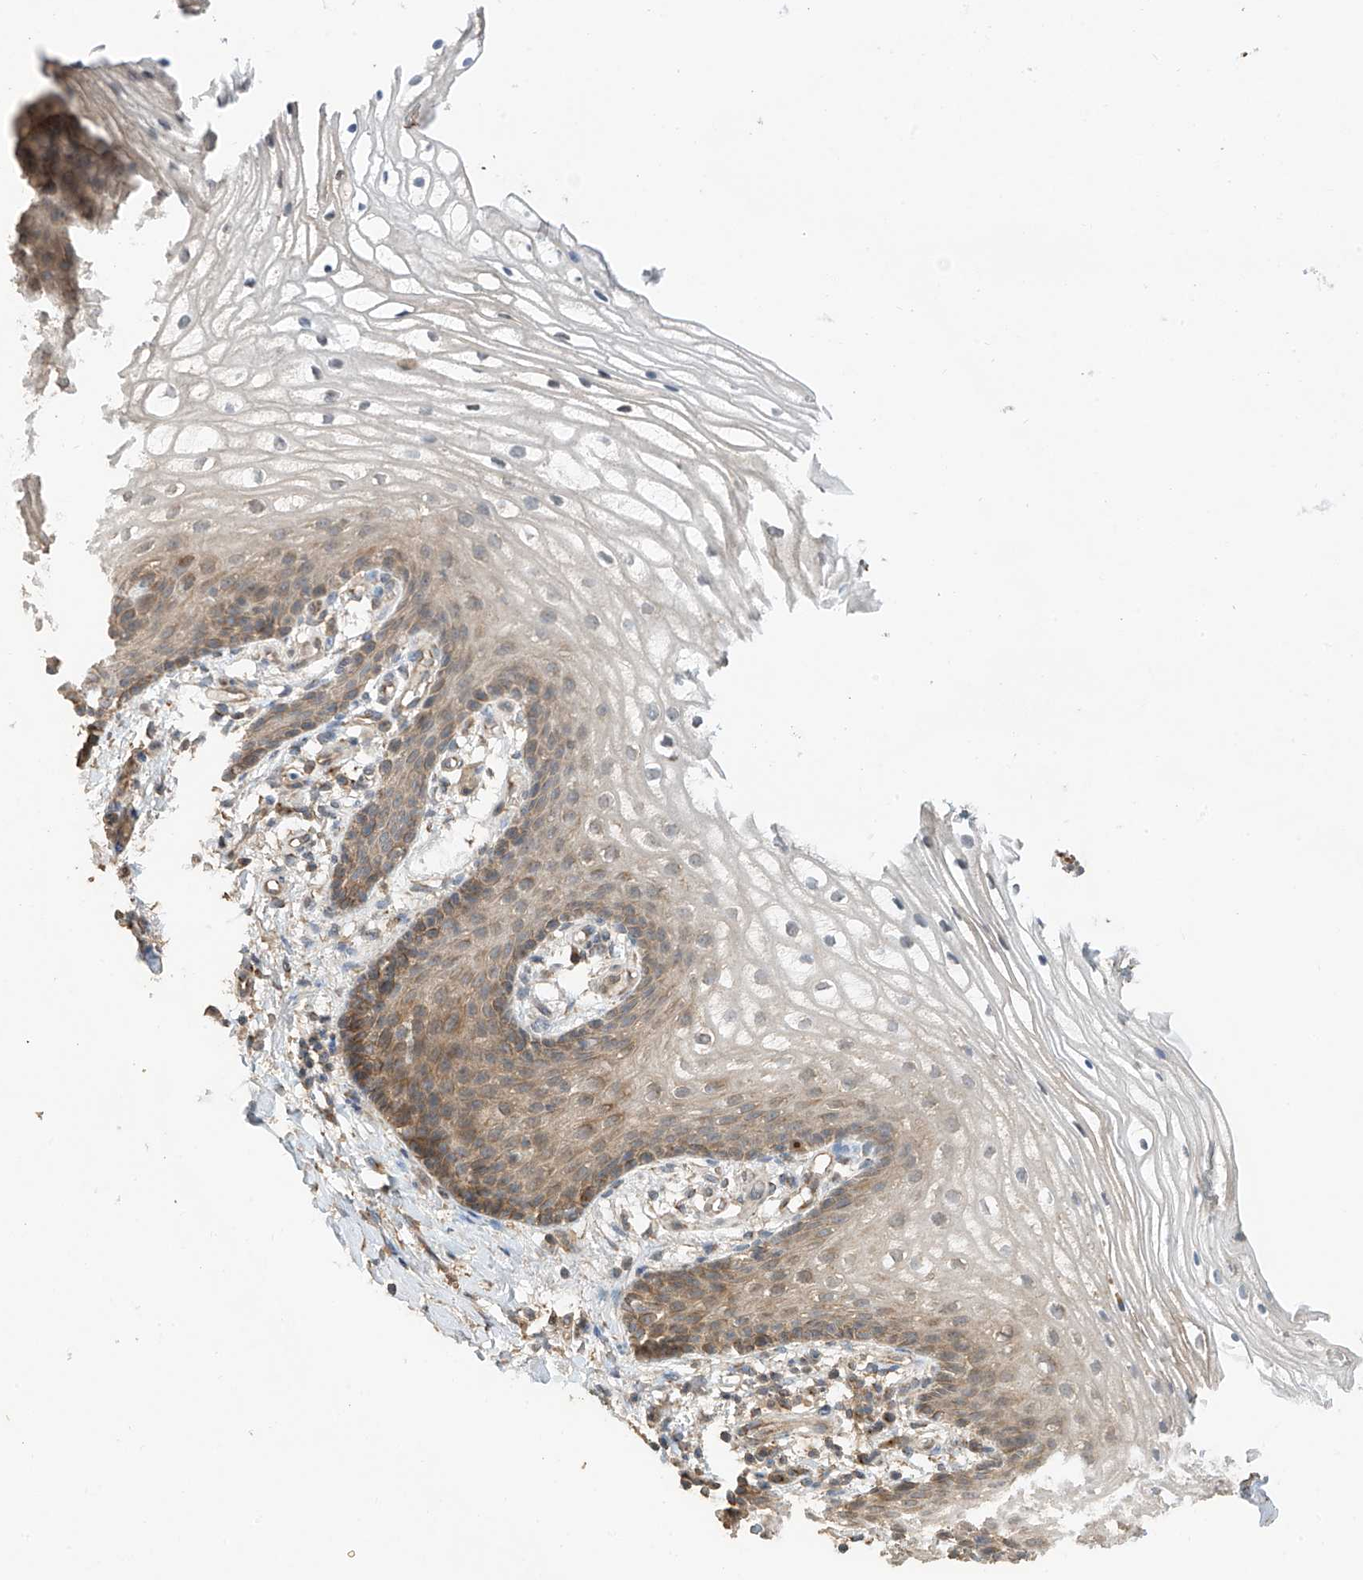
{"staining": {"intensity": "weak", "quantity": "25%-75%", "location": "cytoplasmic/membranous"}, "tissue": "vagina", "cell_type": "Squamous epithelial cells", "image_type": "normal", "snomed": [{"axis": "morphology", "description": "Normal tissue, NOS"}, {"axis": "topography", "description": "Vagina"}], "caption": "Normal vagina shows weak cytoplasmic/membranous positivity in about 25%-75% of squamous epithelial cells, visualized by immunohistochemistry. The protein is stained brown, and the nuclei are stained in blue (DAB IHC with brightfield microscopy, high magnification).", "gene": "RPAIN", "patient": {"sex": "female", "age": 60}}